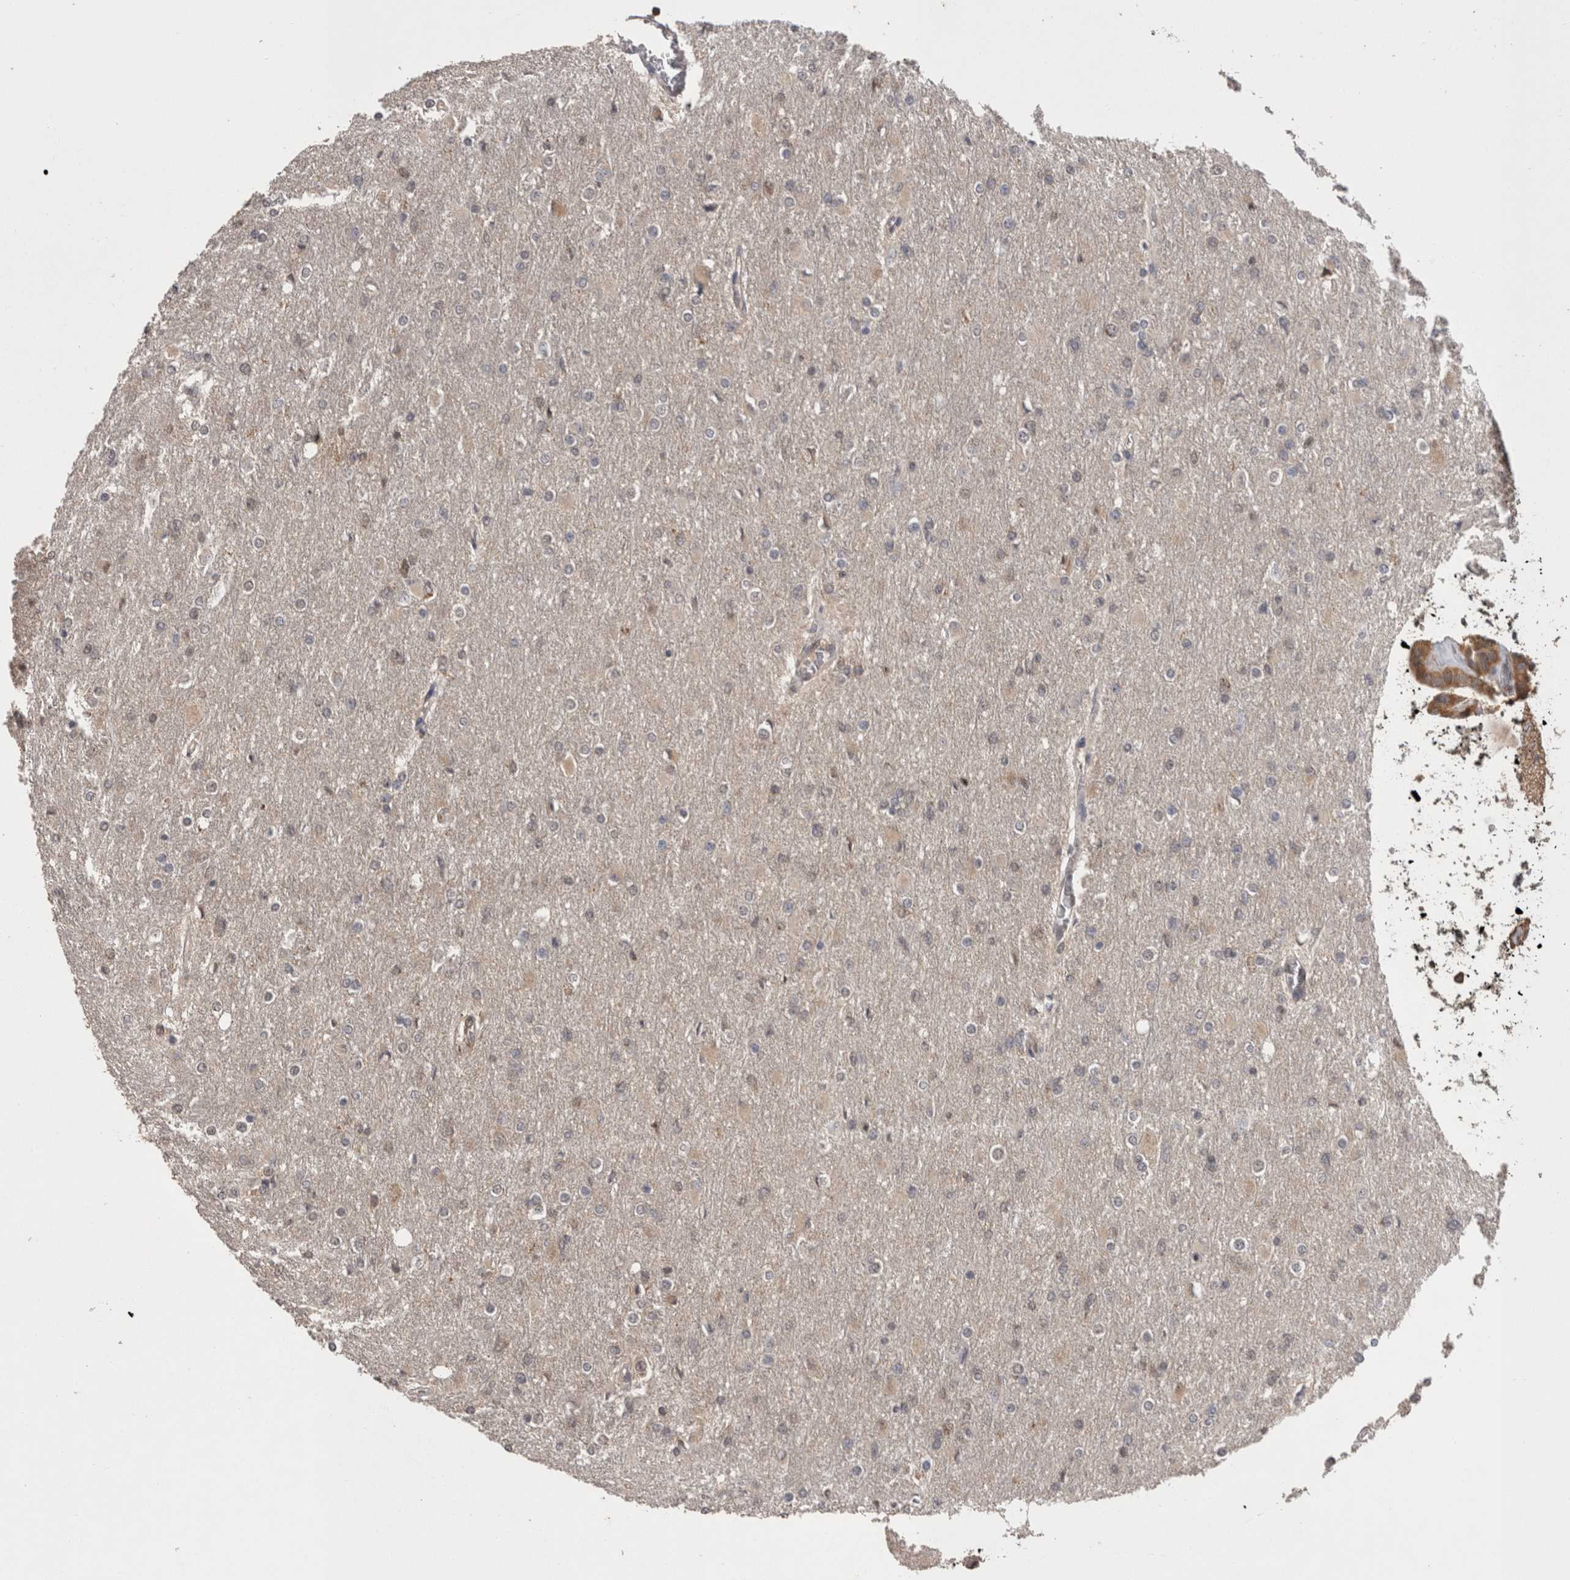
{"staining": {"intensity": "negative", "quantity": "none", "location": "none"}, "tissue": "glioma", "cell_type": "Tumor cells", "image_type": "cancer", "snomed": [{"axis": "morphology", "description": "Glioma, malignant, High grade"}, {"axis": "topography", "description": "Cerebral cortex"}], "caption": "The immunohistochemistry image has no significant staining in tumor cells of high-grade glioma (malignant) tissue. Brightfield microscopy of immunohistochemistry (IHC) stained with DAB (brown) and hematoxylin (blue), captured at high magnification.", "gene": "PREP", "patient": {"sex": "female", "age": 36}}